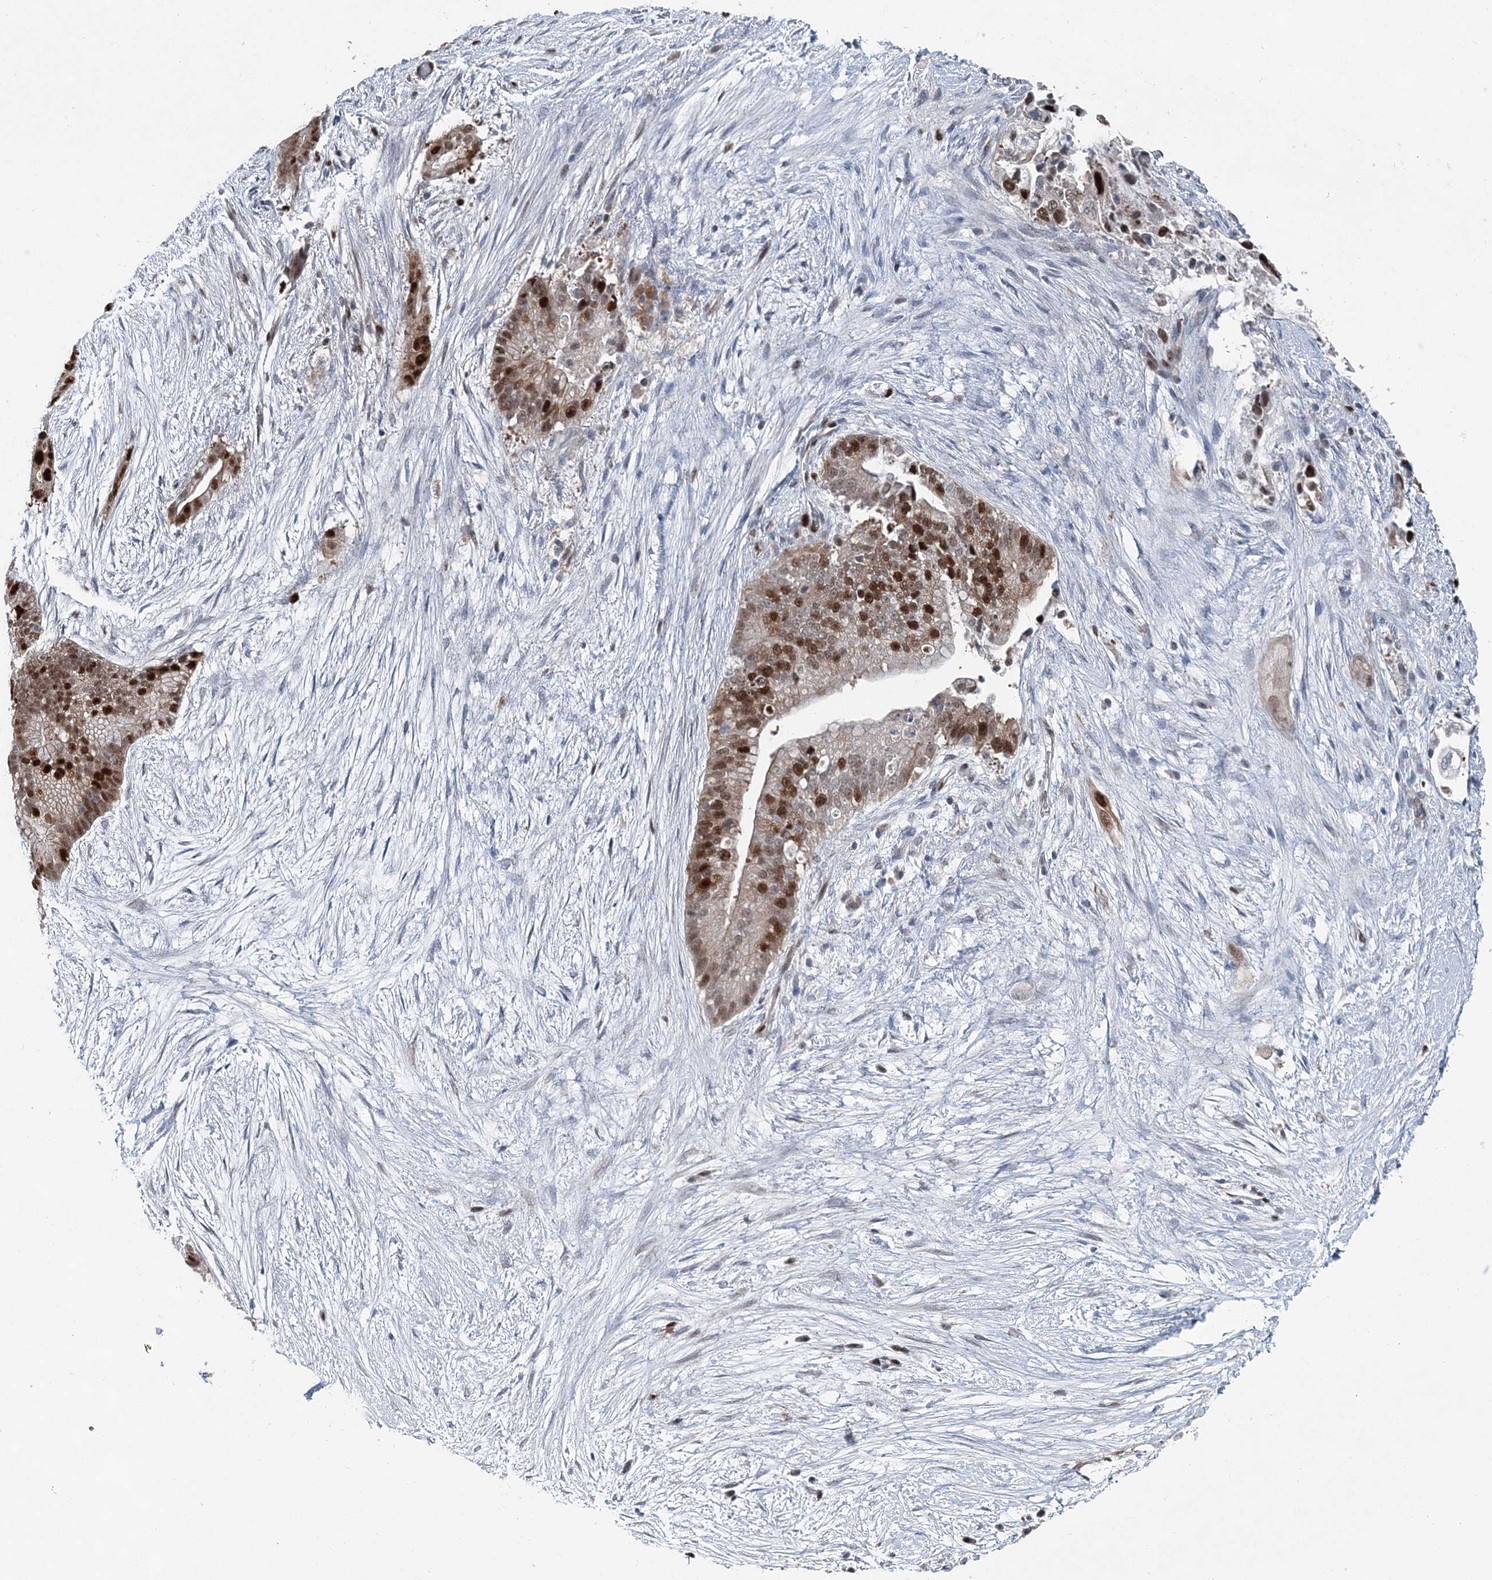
{"staining": {"intensity": "strong", "quantity": ">75%", "location": "nuclear"}, "tissue": "pancreatic cancer", "cell_type": "Tumor cells", "image_type": "cancer", "snomed": [{"axis": "morphology", "description": "Adenocarcinoma, NOS"}, {"axis": "topography", "description": "Pancreas"}], "caption": "DAB immunohistochemical staining of adenocarcinoma (pancreatic) exhibits strong nuclear protein positivity in approximately >75% of tumor cells.", "gene": "HAT1", "patient": {"sex": "male", "age": 53}}